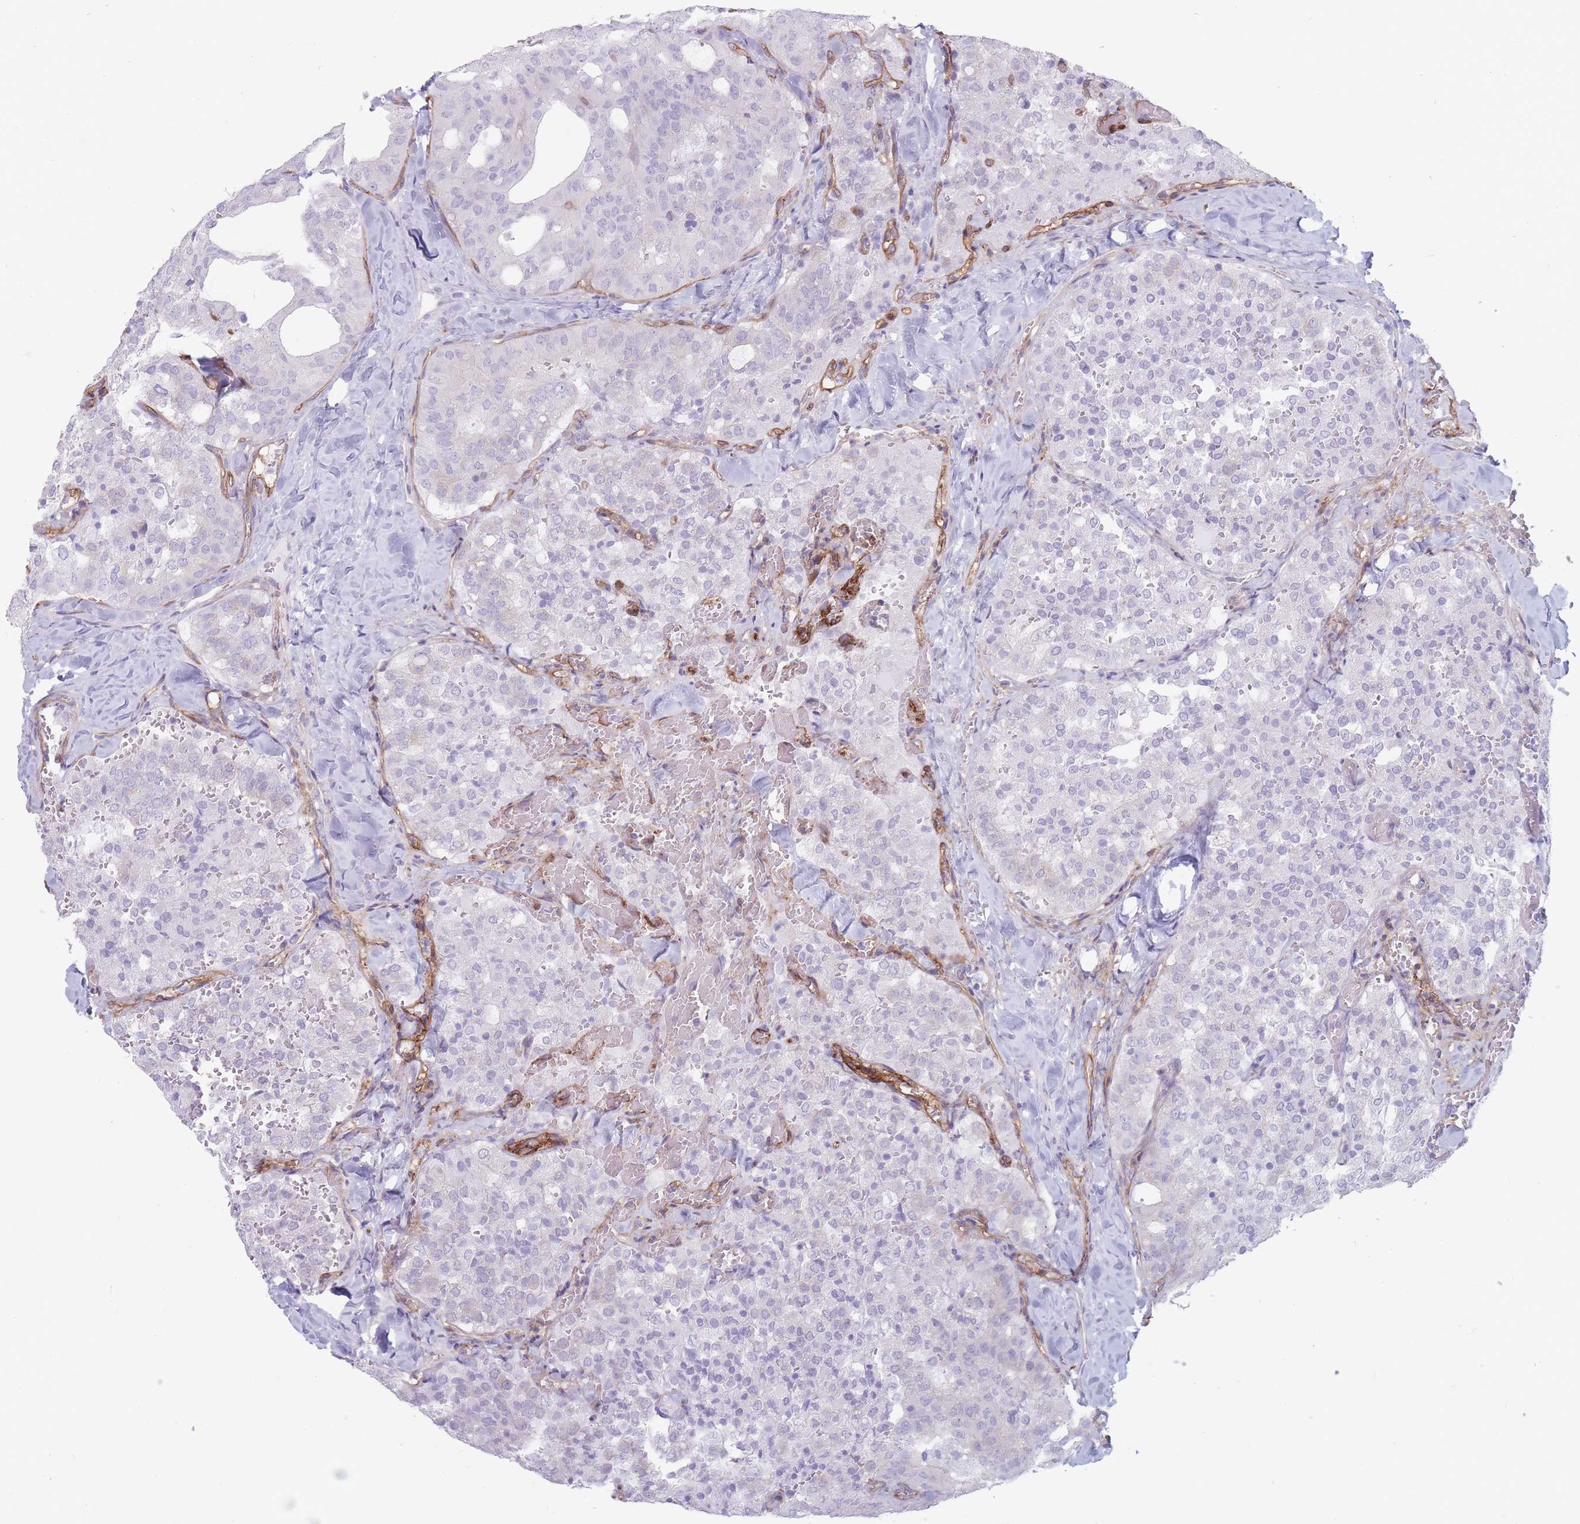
{"staining": {"intensity": "negative", "quantity": "none", "location": "none"}, "tissue": "thyroid cancer", "cell_type": "Tumor cells", "image_type": "cancer", "snomed": [{"axis": "morphology", "description": "Follicular adenoma carcinoma, NOS"}, {"axis": "topography", "description": "Thyroid gland"}], "caption": "Immunohistochemistry of human thyroid cancer (follicular adenoma carcinoma) shows no expression in tumor cells.", "gene": "PLPP1", "patient": {"sex": "male", "age": 75}}